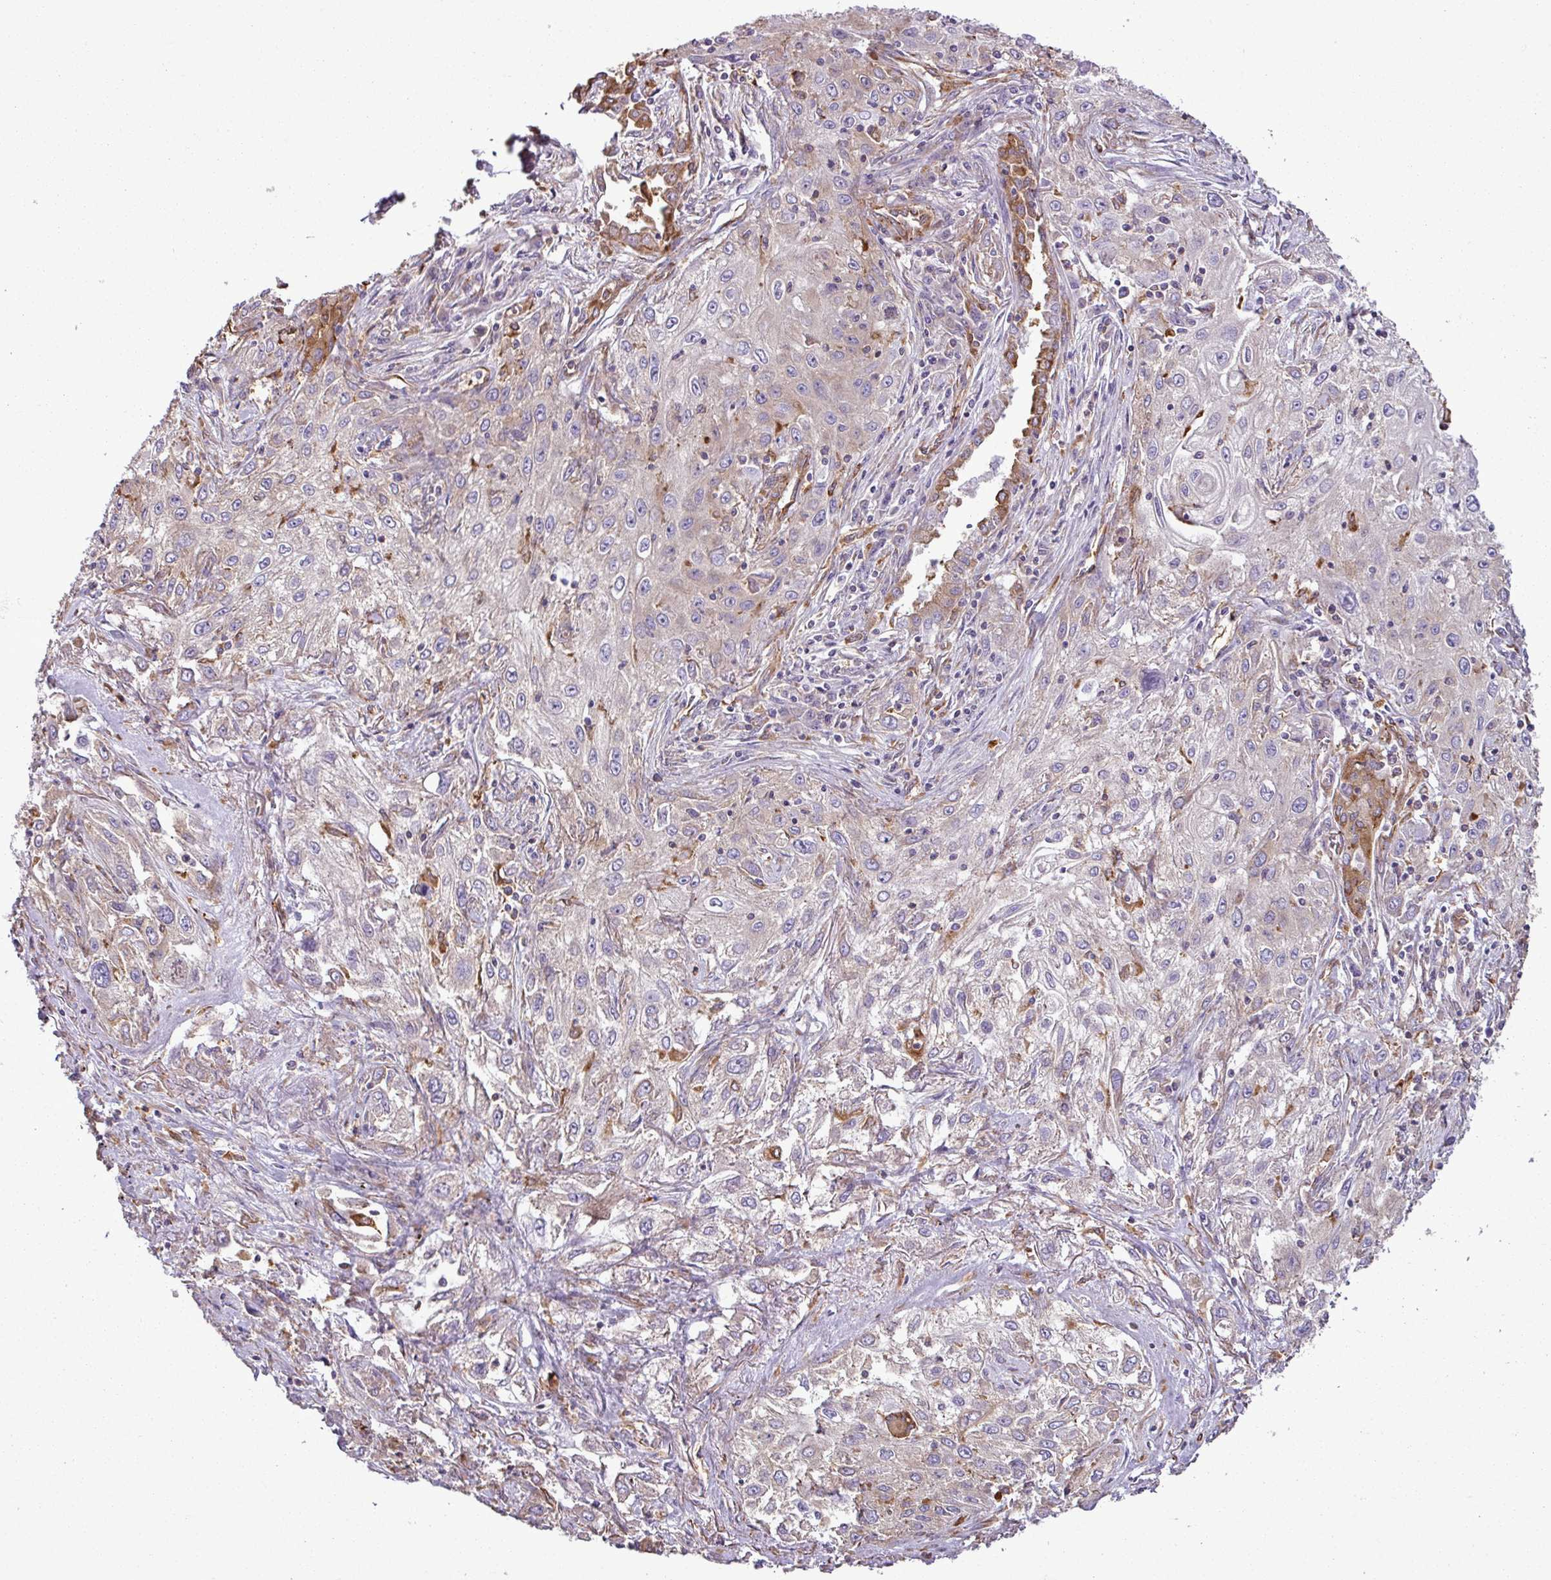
{"staining": {"intensity": "negative", "quantity": "none", "location": "none"}, "tissue": "lung cancer", "cell_type": "Tumor cells", "image_type": "cancer", "snomed": [{"axis": "morphology", "description": "Squamous cell carcinoma, NOS"}, {"axis": "topography", "description": "Lung"}], "caption": "Tumor cells are negative for protein expression in human lung squamous cell carcinoma.", "gene": "PACSIN2", "patient": {"sex": "female", "age": 69}}